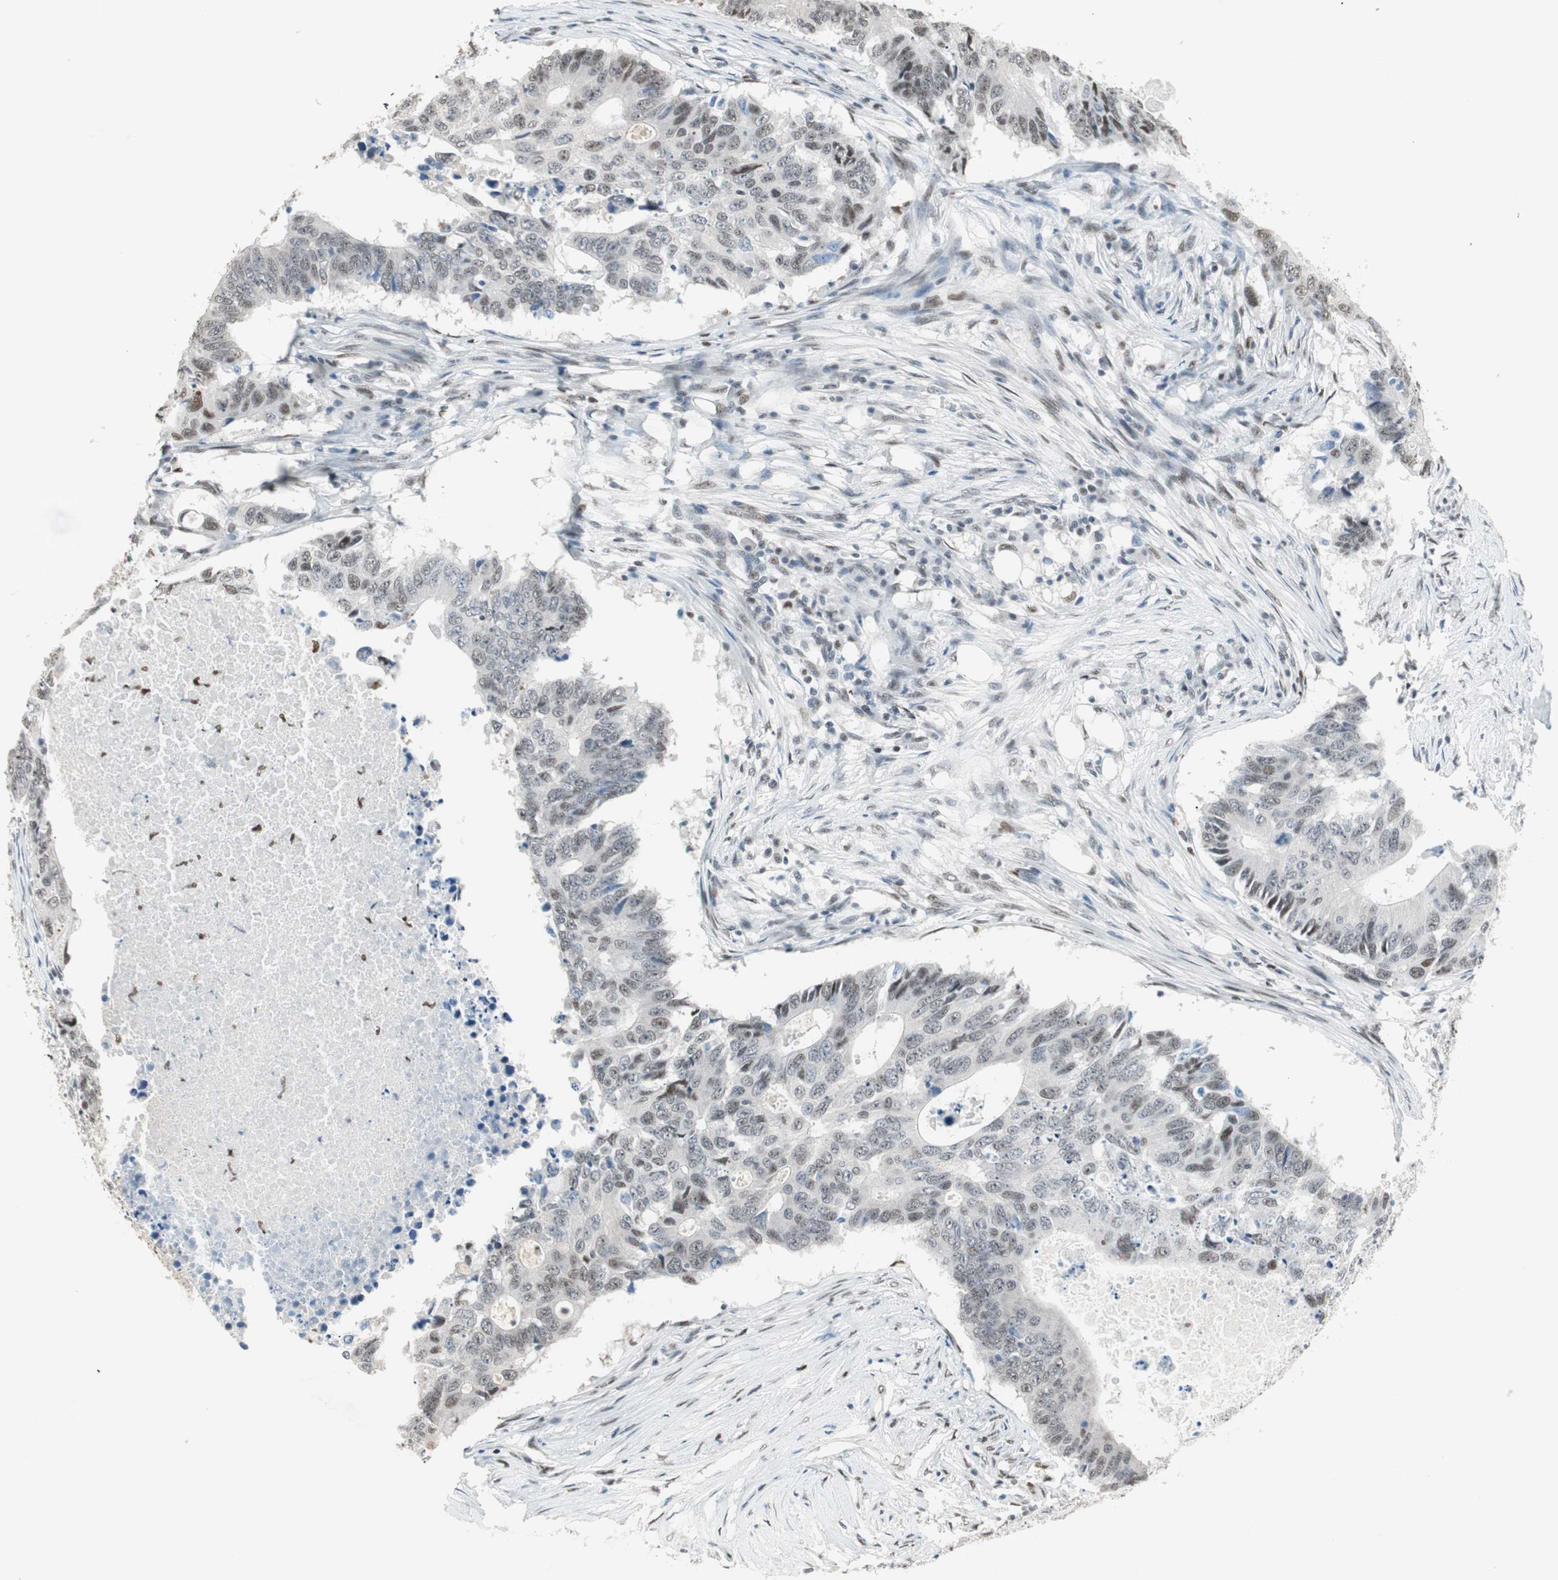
{"staining": {"intensity": "weak", "quantity": "25%-75%", "location": "nuclear"}, "tissue": "colorectal cancer", "cell_type": "Tumor cells", "image_type": "cancer", "snomed": [{"axis": "morphology", "description": "Adenocarcinoma, NOS"}, {"axis": "topography", "description": "Colon"}], "caption": "Immunohistochemistry (IHC) of colorectal cancer shows low levels of weak nuclear positivity in about 25%-75% of tumor cells. (DAB IHC with brightfield microscopy, high magnification).", "gene": "ZBTB17", "patient": {"sex": "male", "age": 71}}